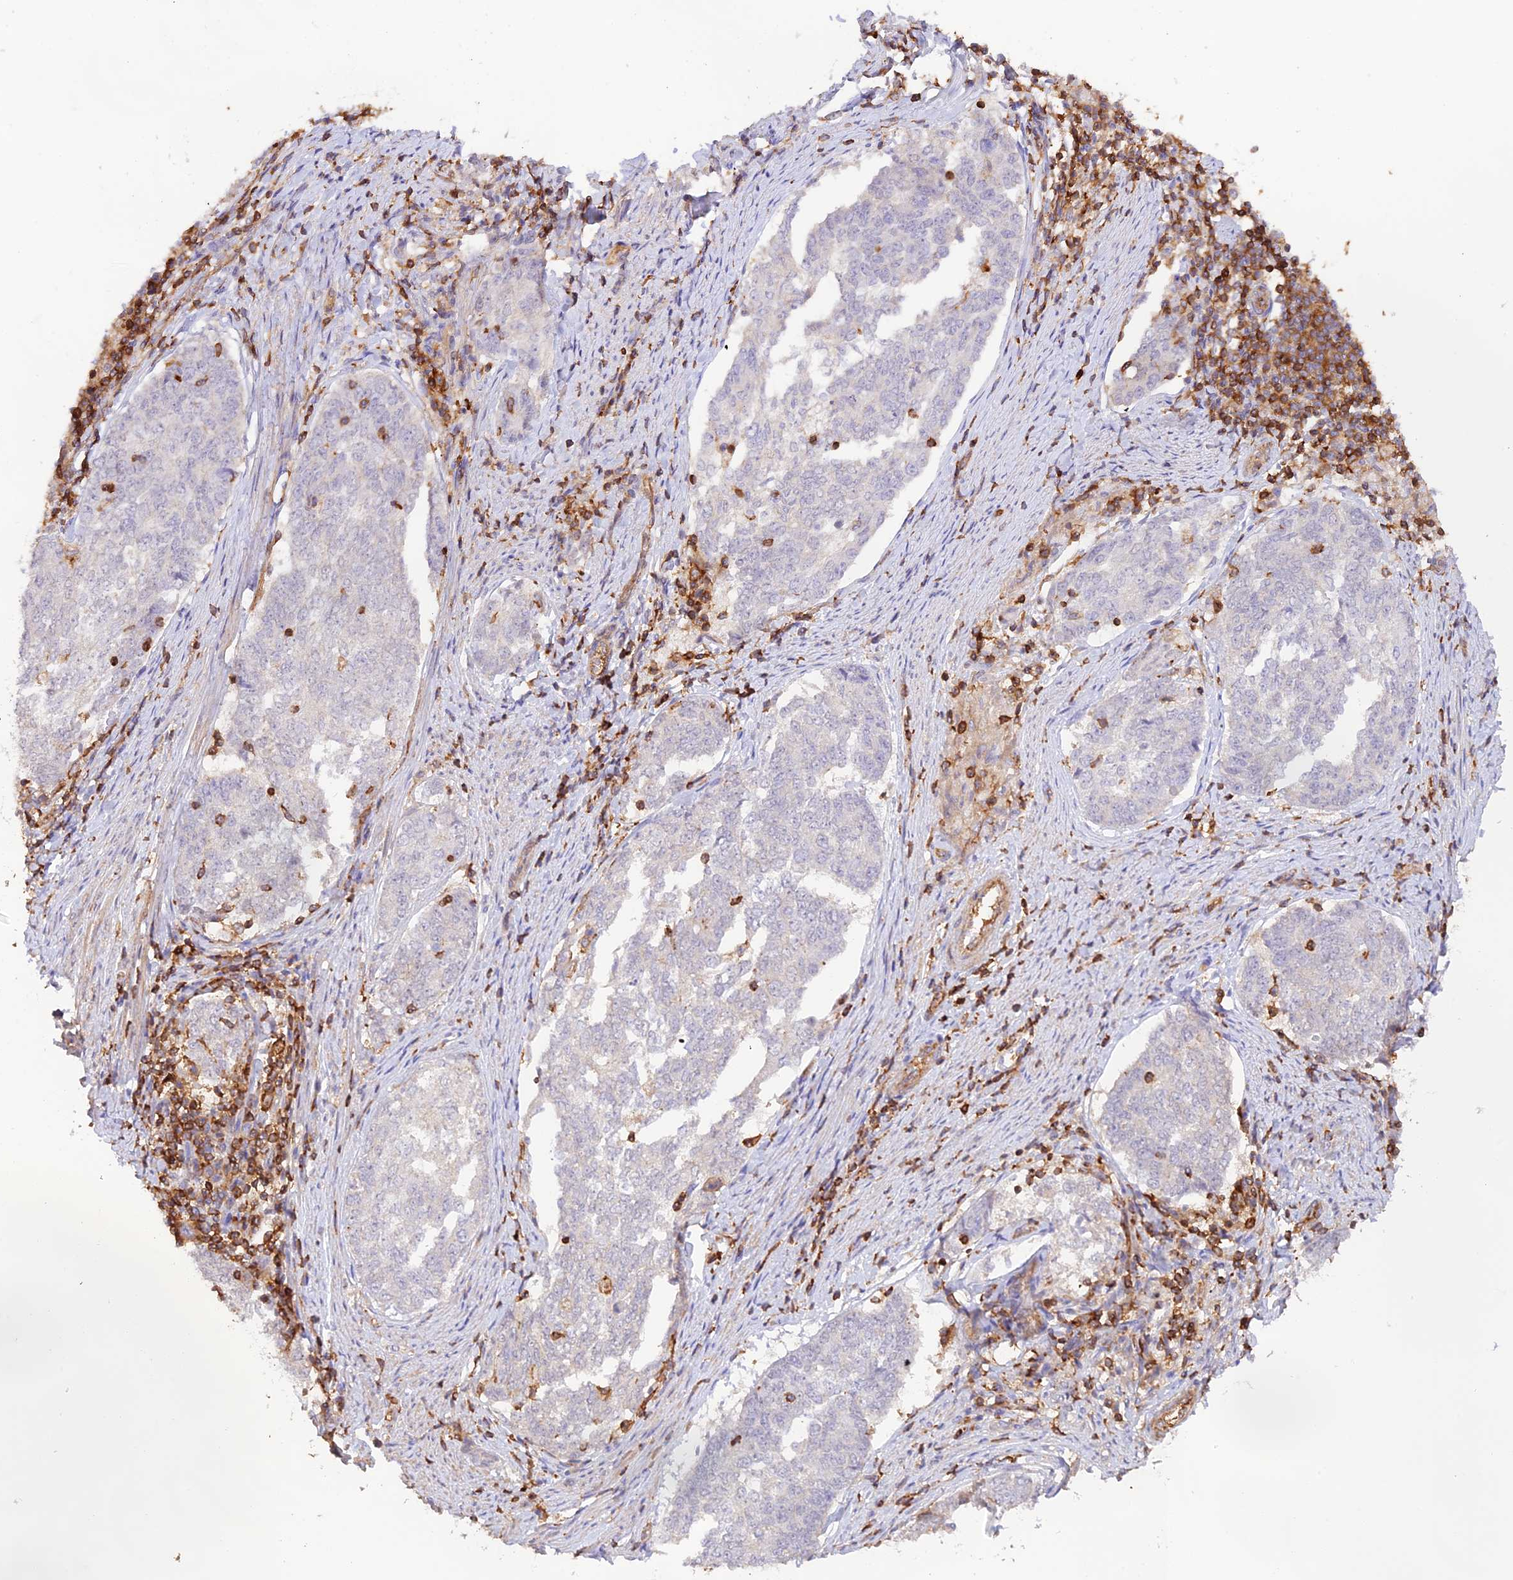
{"staining": {"intensity": "negative", "quantity": "none", "location": "none"}, "tissue": "endometrial cancer", "cell_type": "Tumor cells", "image_type": "cancer", "snomed": [{"axis": "morphology", "description": "Adenocarcinoma, NOS"}, {"axis": "topography", "description": "Endometrium"}], "caption": "The photomicrograph shows no significant expression in tumor cells of endometrial adenocarcinoma. (Brightfield microscopy of DAB (3,3'-diaminobenzidine) immunohistochemistry at high magnification).", "gene": "DENND1C", "patient": {"sex": "female", "age": 80}}